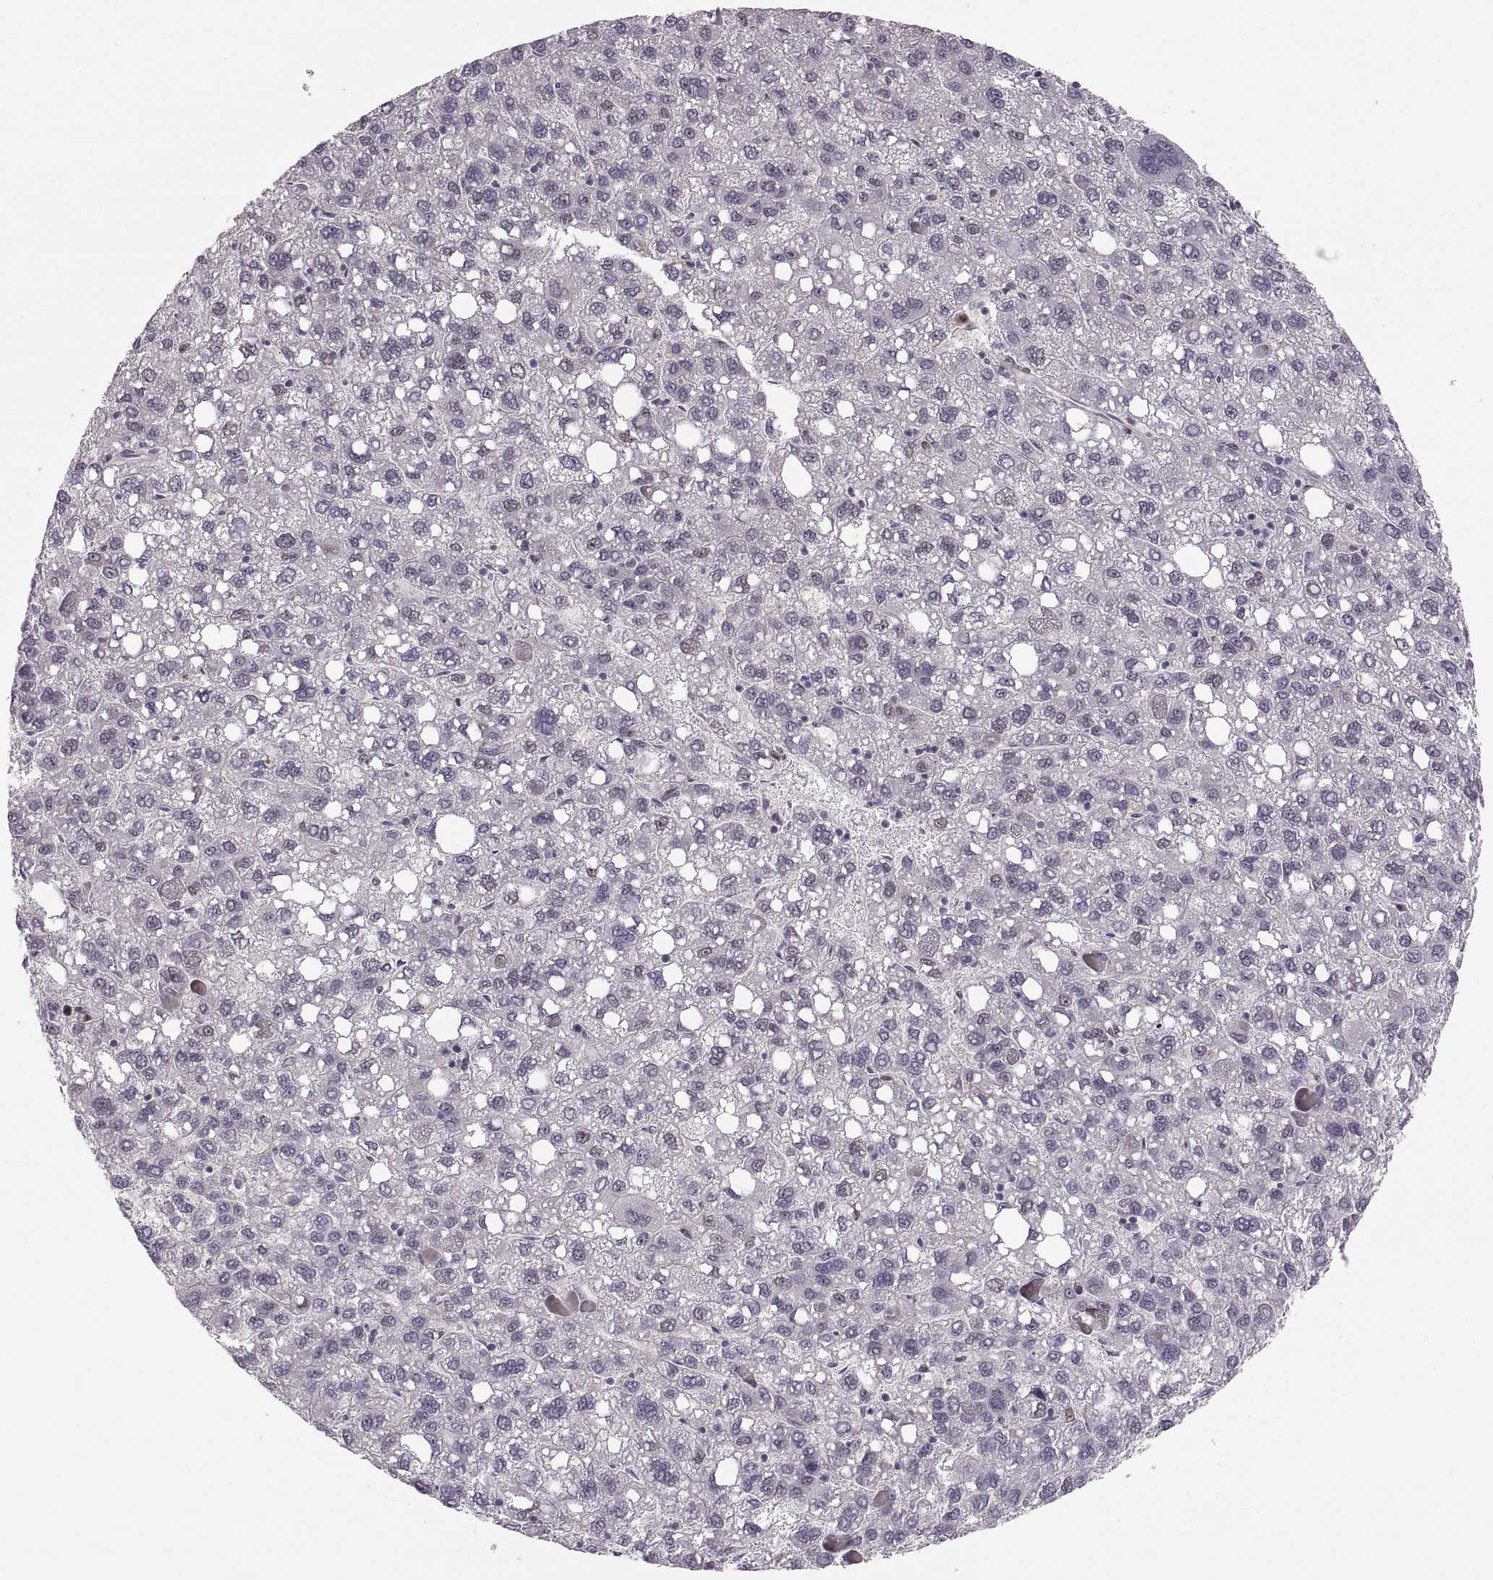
{"staining": {"intensity": "negative", "quantity": "none", "location": "none"}, "tissue": "liver cancer", "cell_type": "Tumor cells", "image_type": "cancer", "snomed": [{"axis": "morphology", "description": "Carcinoma, Hepatocellular, NOS"}, {"axis": "topography", "description": "Liver"}], "caption": "Liver cancer (hepatocellular carcinoma) was stained to show a protein in brown. There is no significant expression in tumor cells.", "gene": "SNAI1", "patient": {"sex": "female", "age": 82}}